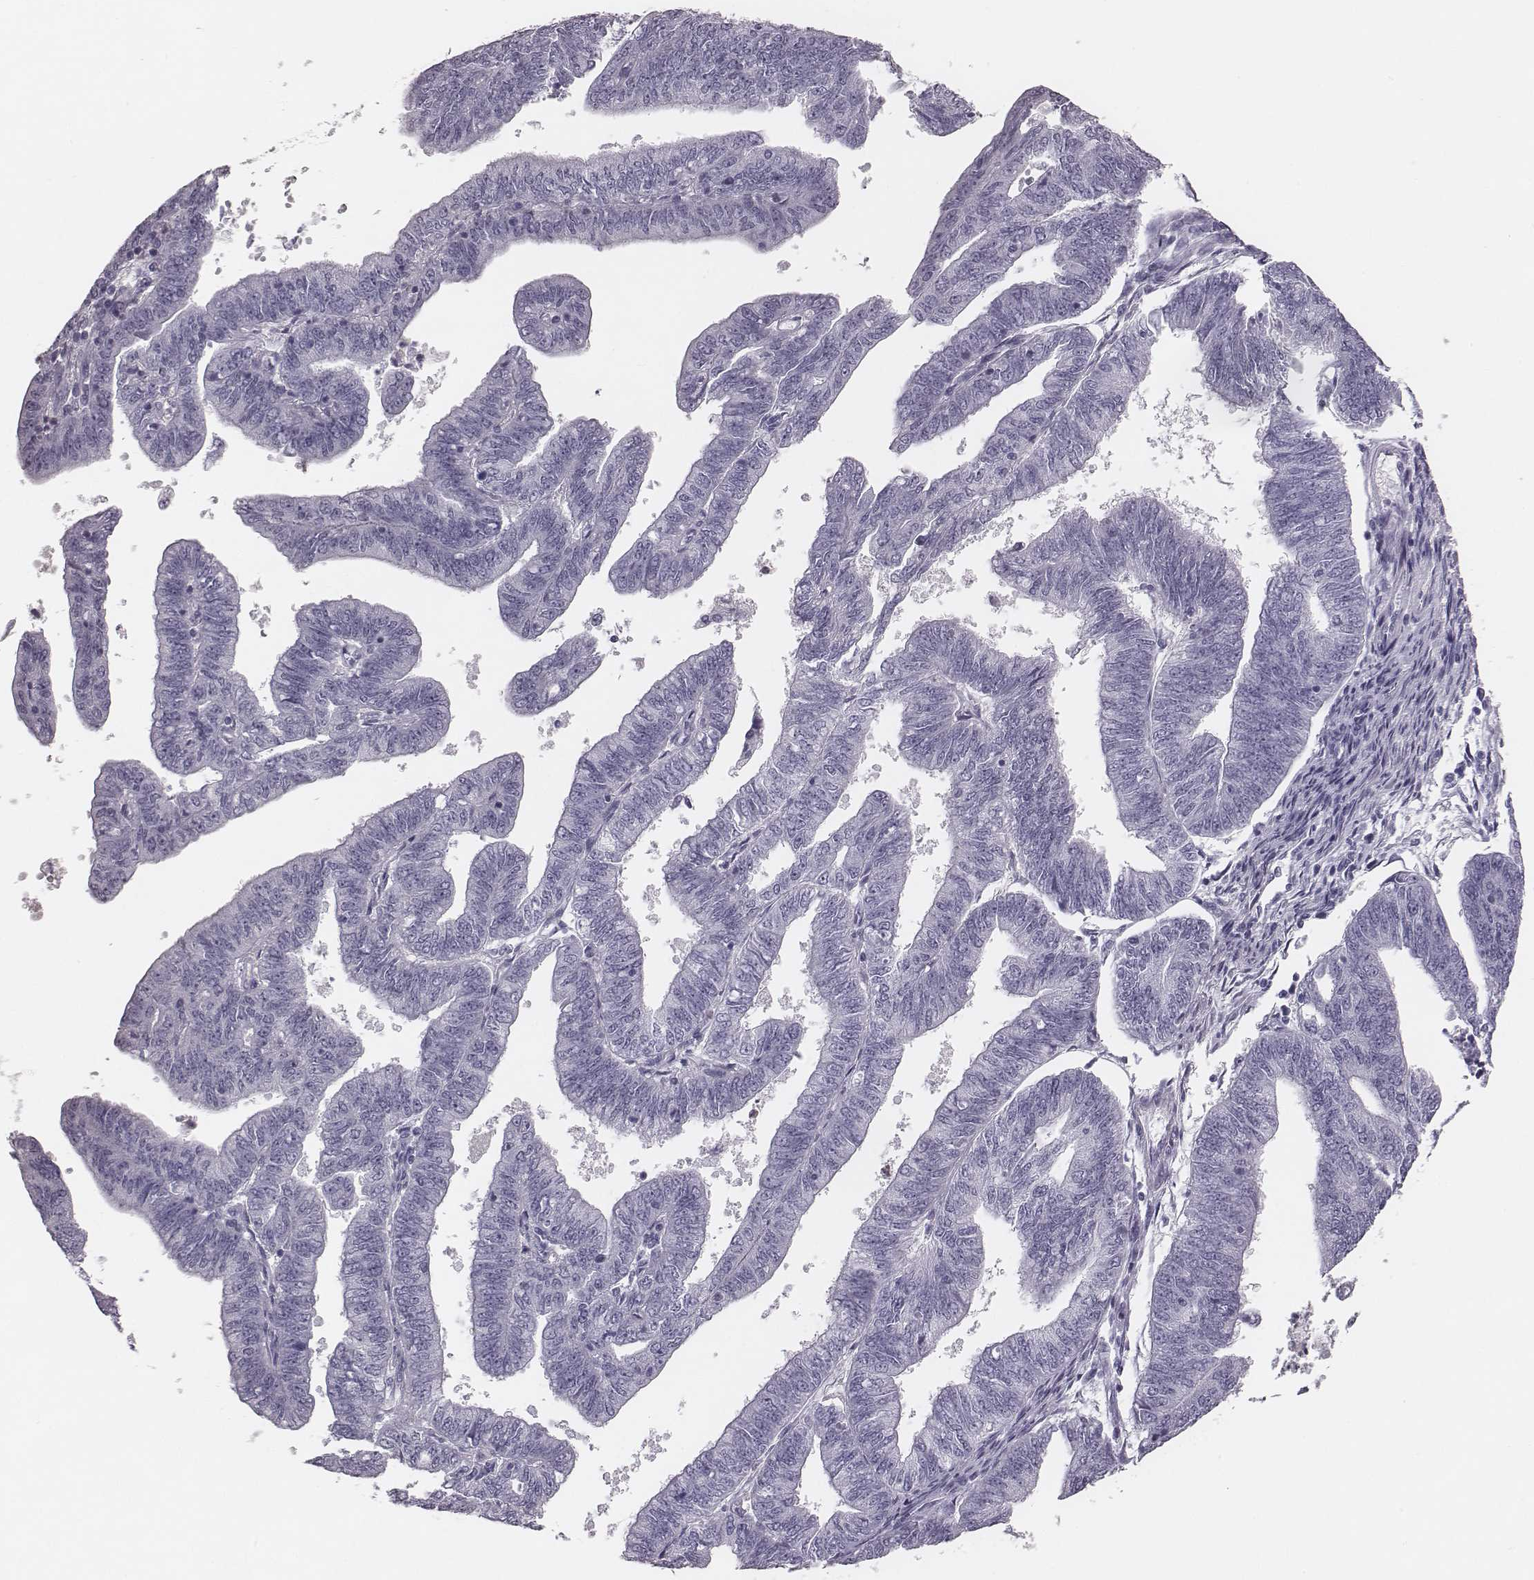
{"staining": {"intensity": "negative", "quantity": "none", "location": "none"}, "tissue": "endometrial cancer", "cell_type": "Tumor cells", "image_type": "cancer", "snomed": [{"axis": "morphology", "description": "Adenocarcinoma, NOS"}, {"axis": "topography", "description": "Endometrium"}], "caption": "Immunohistochemical staining of endometrial cancer (adenocarcinoma) shows no significant staining in tumor cells. Nuclei are stained in blue.", "gene": "CSH1", "patient": {"sex": "female", "age": 82}}